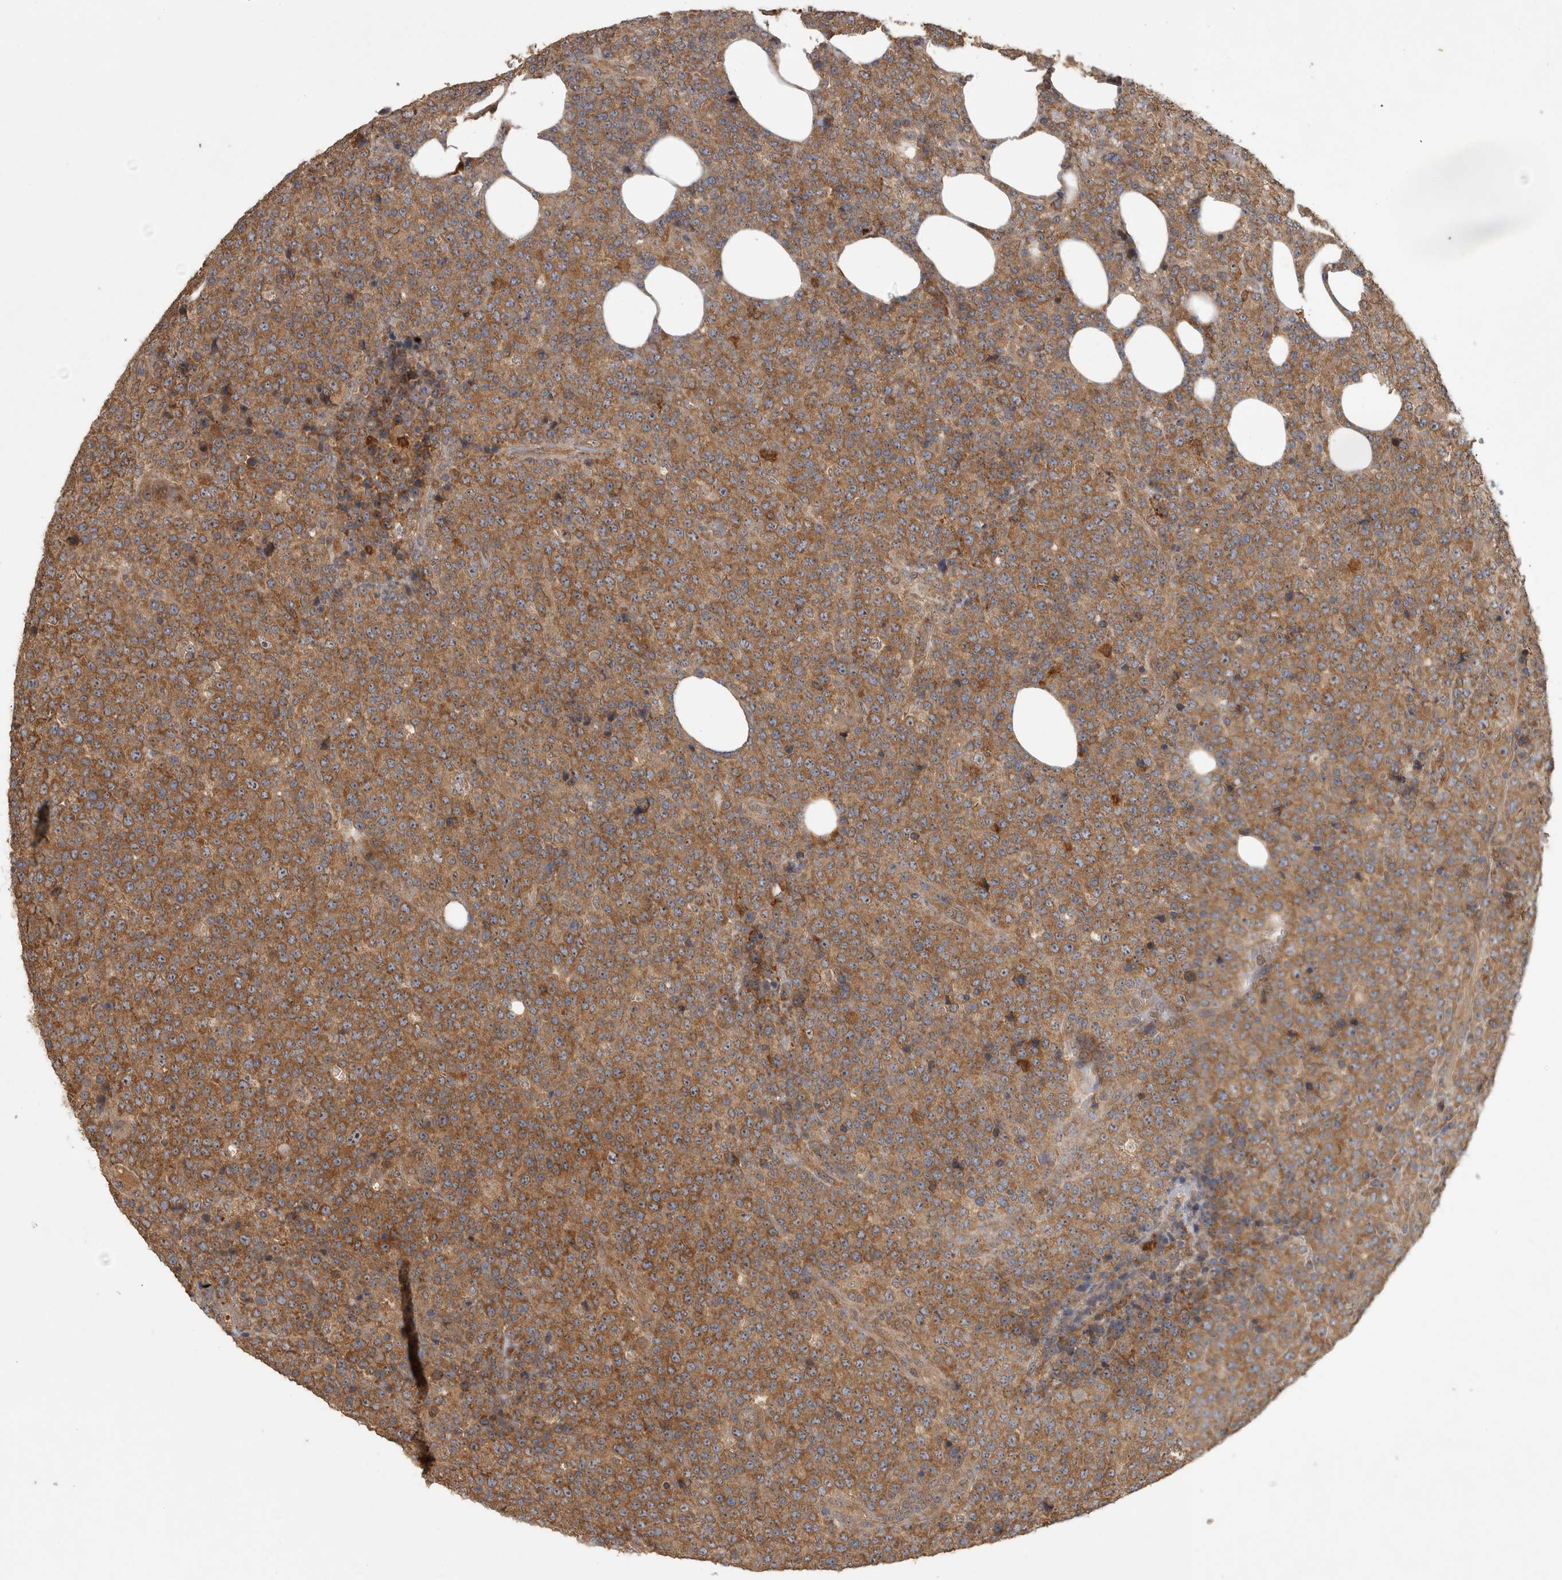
{"staining": {"intensity": "moderate", "quantity": ">75%", "location": "cytoplasmic/membranous"}, "tissue": "lymphoma", "cell_type": "Tumor cells", "image_type": "cancer", "snomed": [{"axis": "morphology", "description": "Malignant lymphoma, non-Hodgkin's type, High grade"}, {"axis": "topography", "description": "Lymph node"}], "caption": "IHC of human malignant lymphoma, non-Hodgkin's type (high-grade) exhibits medium levels of moderate cytoplasmic/membranous expression in about >75% of tumor cells.", "gene": "ATXN2", "patient": {"sex": "male", "age": 13}}